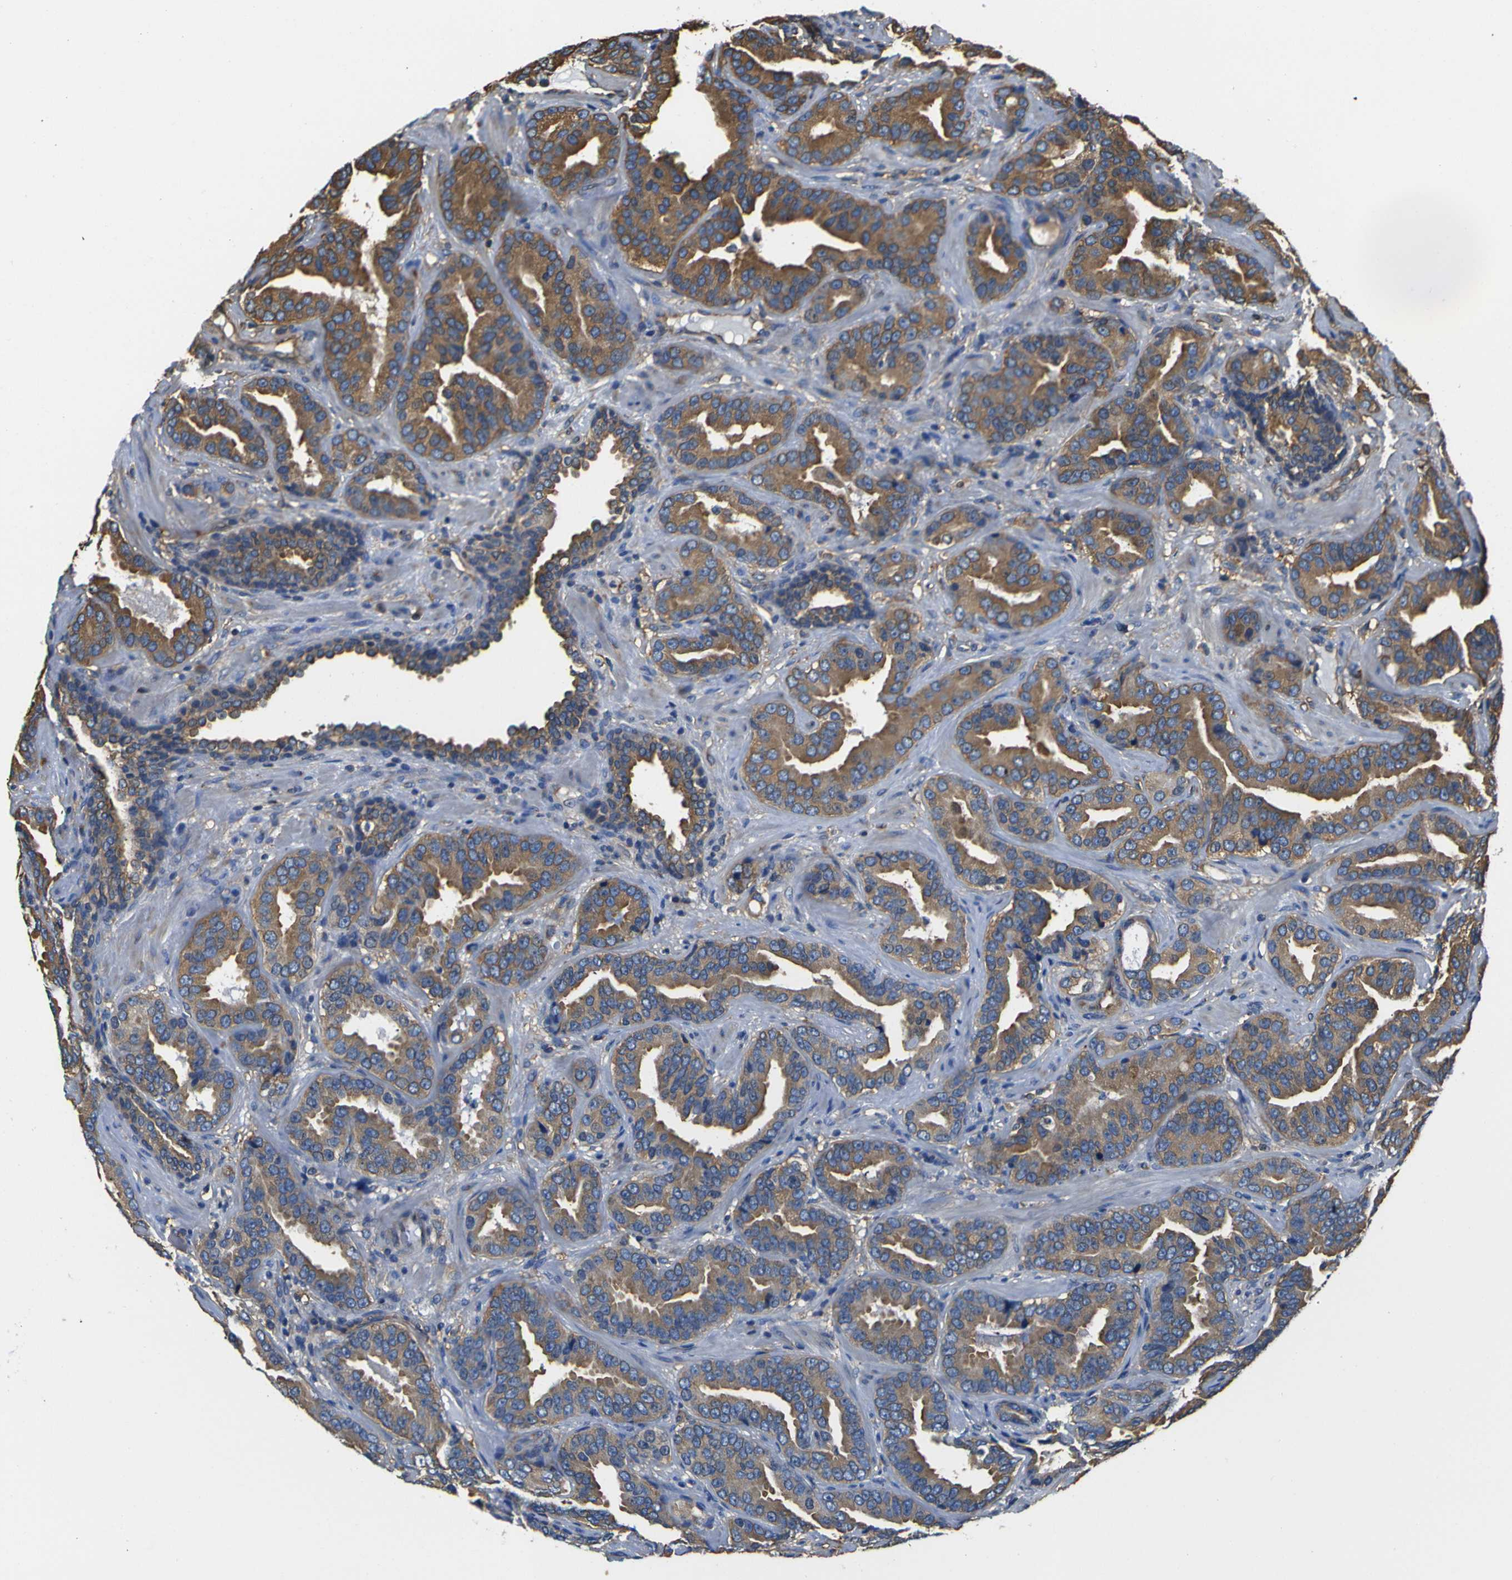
{"staining": {"intensity": "moderate", "quantity": ">75%", "location": "cytoplasmic/membranous"}, "tissue": "prostate cancer", "cell_type": "Tumor cells", "image_type": "cancer", "snomed": [{"axis": "morphology", "description": "Adenocarcinoma, Low grade"}, {"axis": "topography", "description": "Prostate"}], "caption": "Protein staining by IHC displays moderate cytoplasmic/membranous staining in about >75% of tumor cells in prostate adenocarcinoma (low-grade).", "gene": "TUBB", "patient": {"sex": "male", "age": 59}}